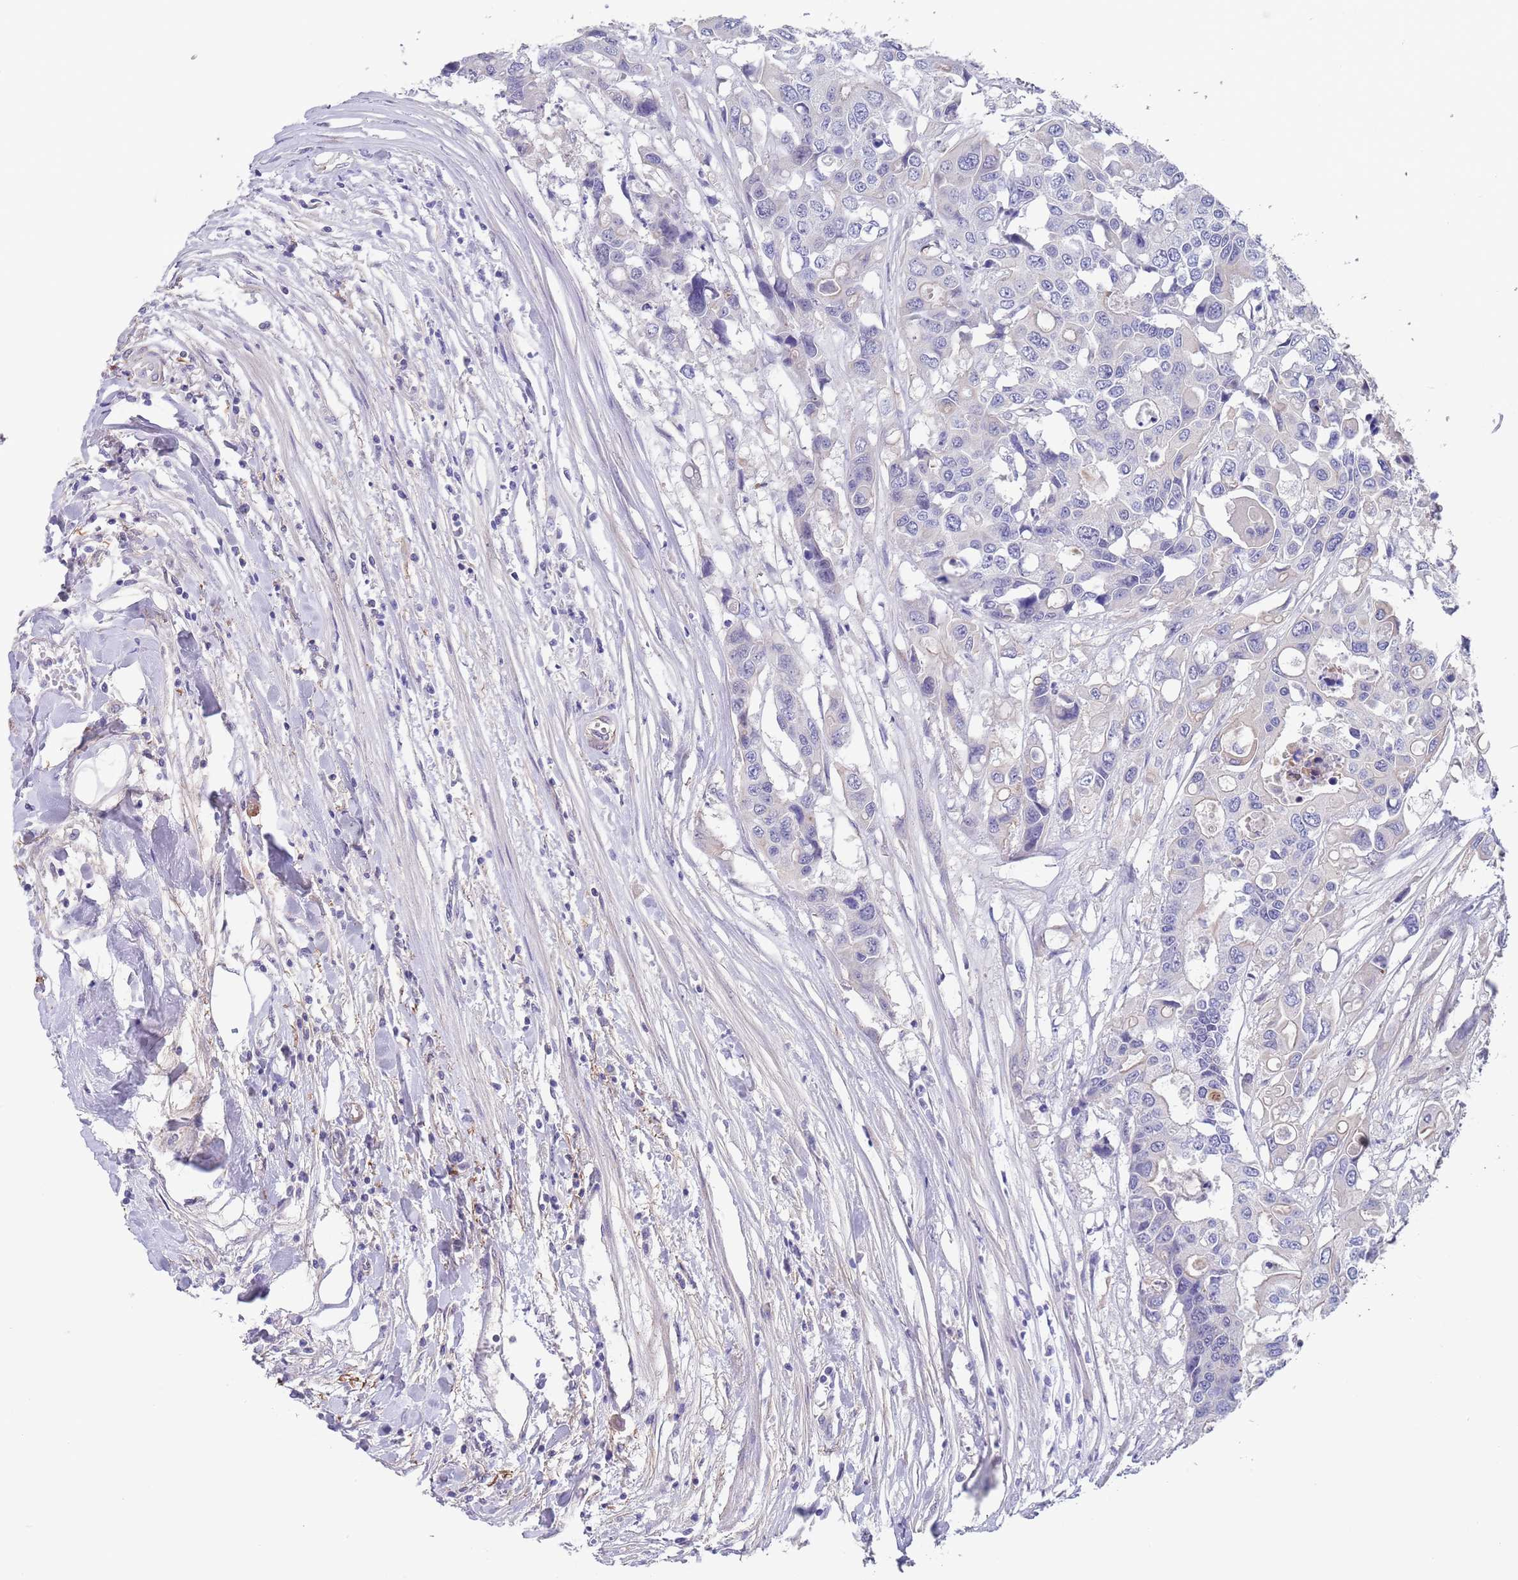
{"staining": {"intensity": "negative", "quantity": "none", "location": "none"}, "tissue": "colorectal cancer", "cell_type": "Tumor cells", "image_type": "cancer", "snomed": [{"axis": "morphology", "description": "Adenocarcinoma, NOS"}, {"axis": "topography", "description": "Colon"}], "caption": "There is no significant staining in tumor cells of adenocarcinoma (colorectal).", "gene": "RNF169", "patient": {"sex": "male", "age": 77}}